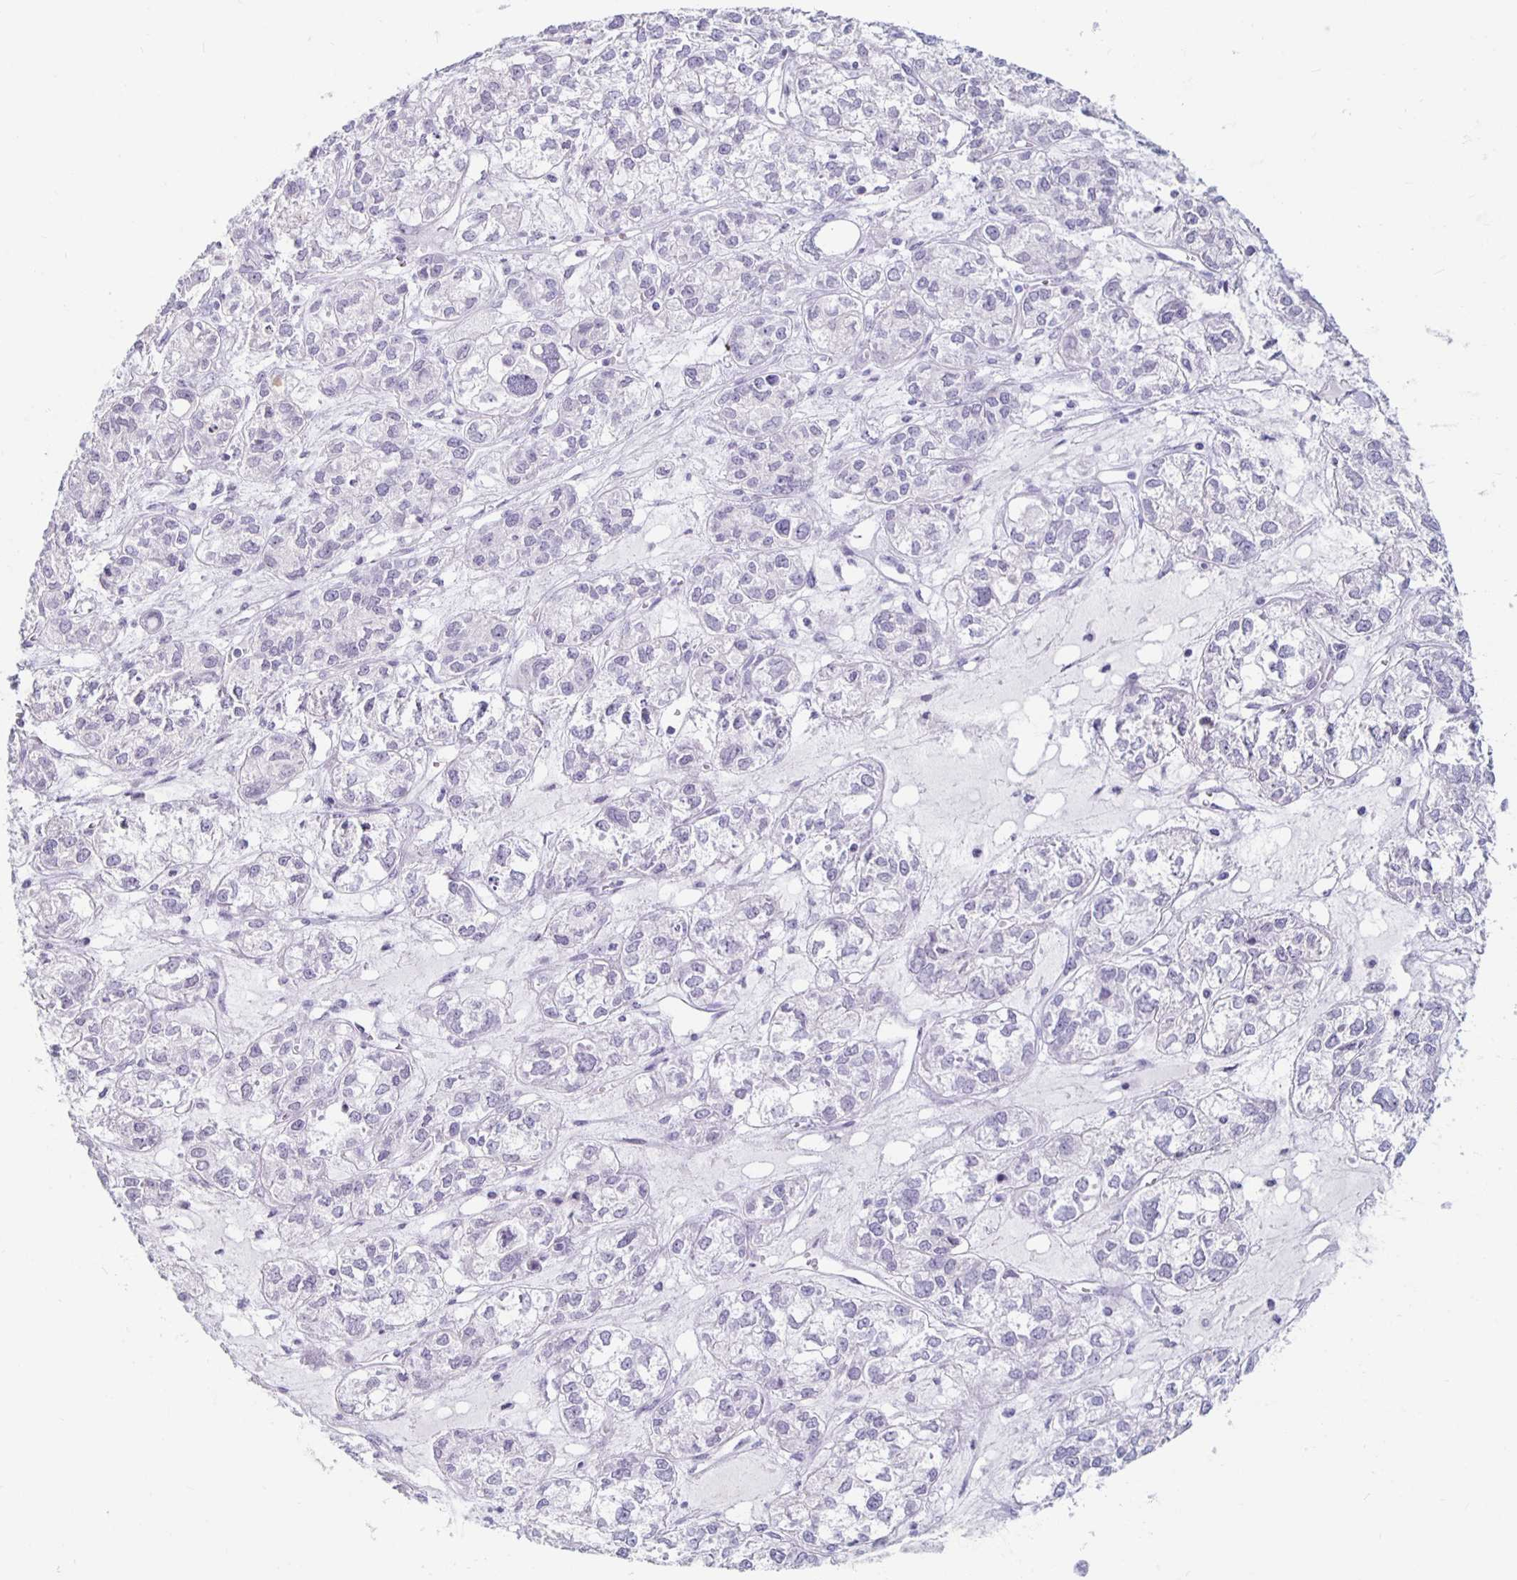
{"staining": {"intensity": "negative", "quantity": "none", "location": "none"}, "tissue": "ovarian cancer", "cell_type": "Tumor cells", "image_type": "cancer", "snomed": [{"axis": "morphology", "description": "Carcinoma, endometroid"}, {"axis": "topography", "description": "Ovary"}], "caption": "Ovarian endometroid carcinoma stained for a protein using immunohistochemistry displays no expression tumor cells.", "gene": "KCNQ2", "patient": {"sex": "female", "age": 64}}